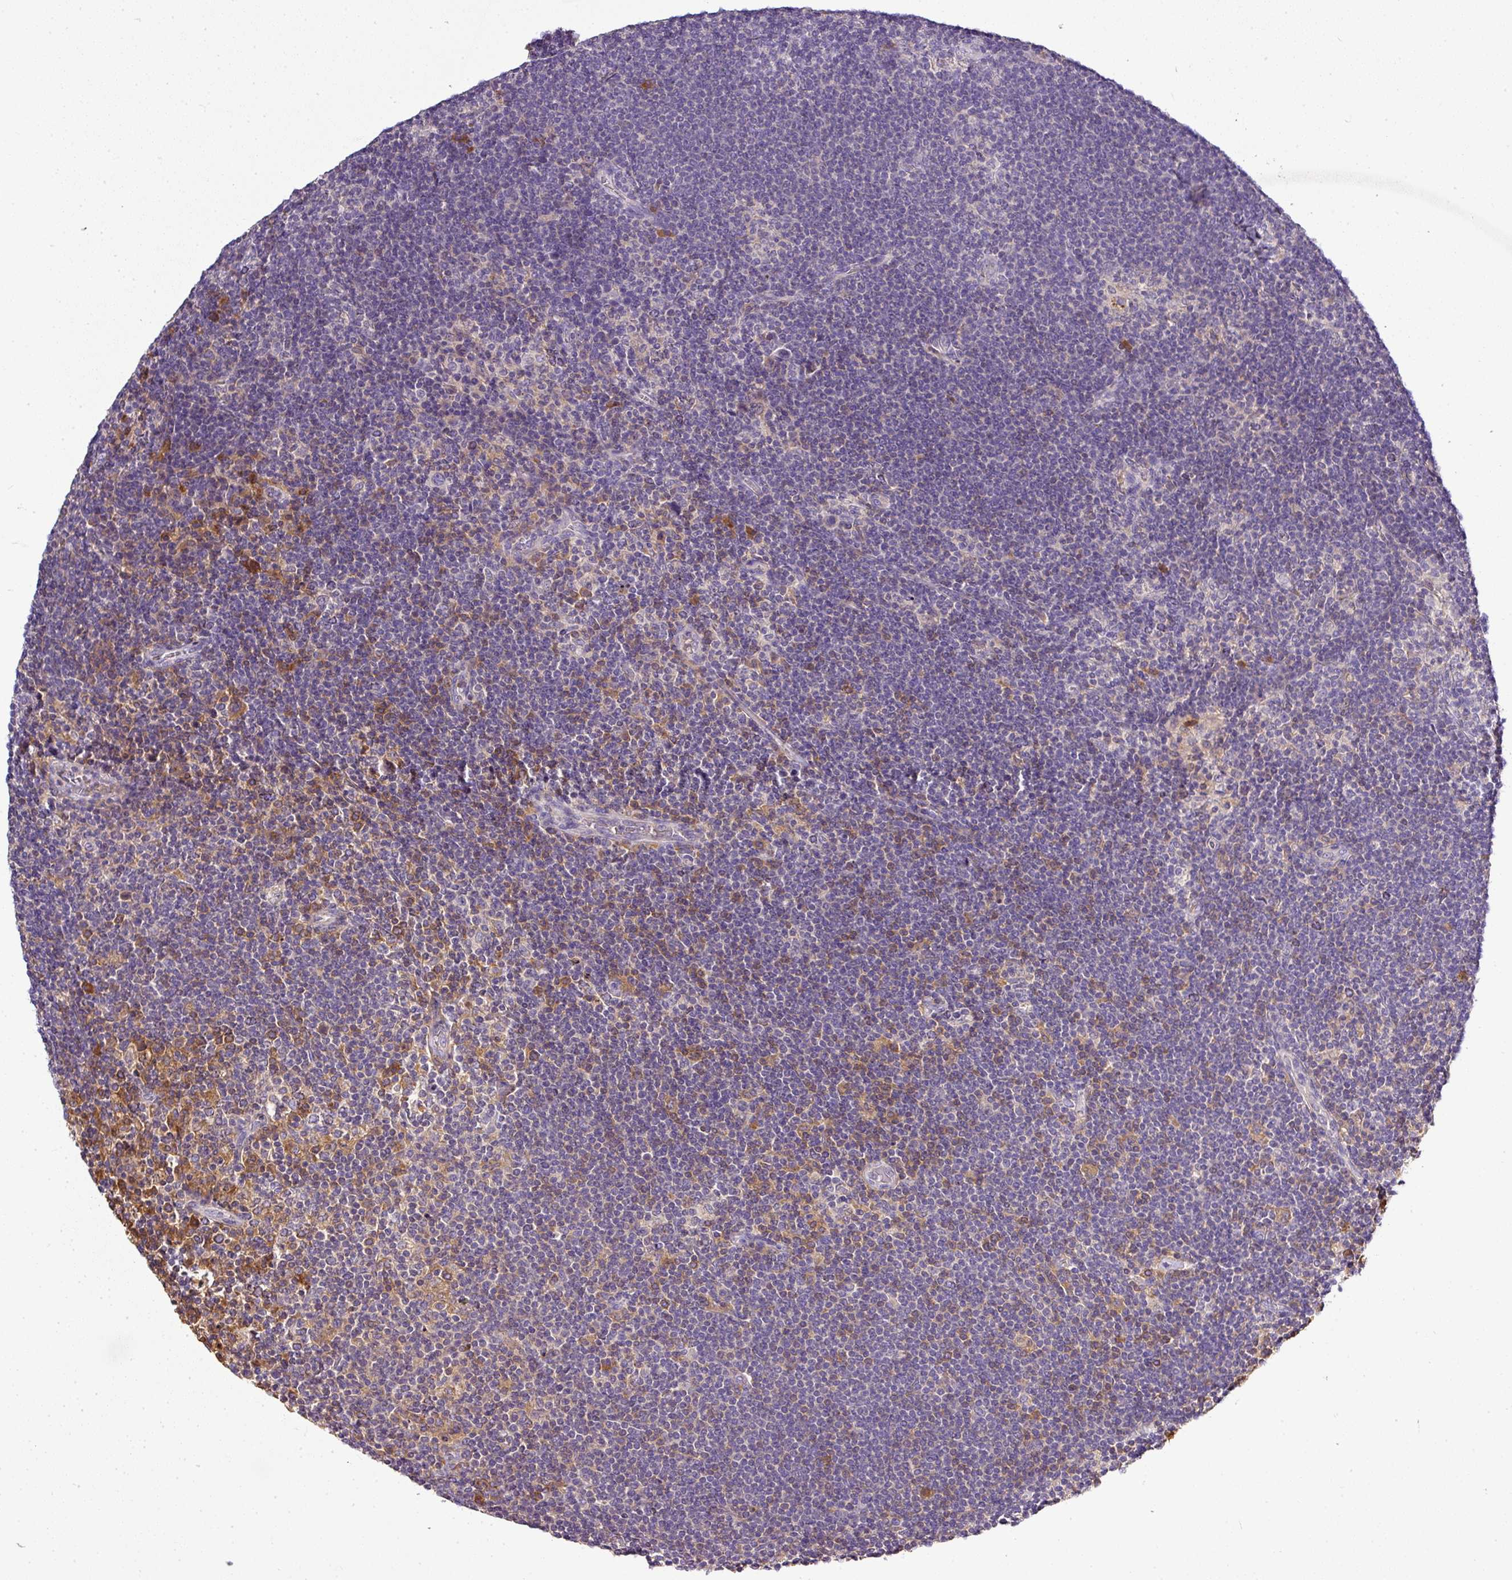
{"staining": {"intensity": "negative", "quantity": "none", "location": "none"}, "tissue": "lymphoma", "cell_type": "Tumor cells", "image_type": "cancer", "snomed": [{"axis": "morphology", "description": "Hodgkin's disease, NOS"}, {"axis": "topography", "description": "Lymph node"}], "caption": "DAB immunohistochemical staining of human lymphoma reveals no significant positivity in tumor cells. (Stains: DAB immunohistochemistry with hematoxylin counter stain, Microscopy: brightfield microscopy at high magnification).", "gene": "CAB39L", "patient": {"sex": "female", "age": 57}}